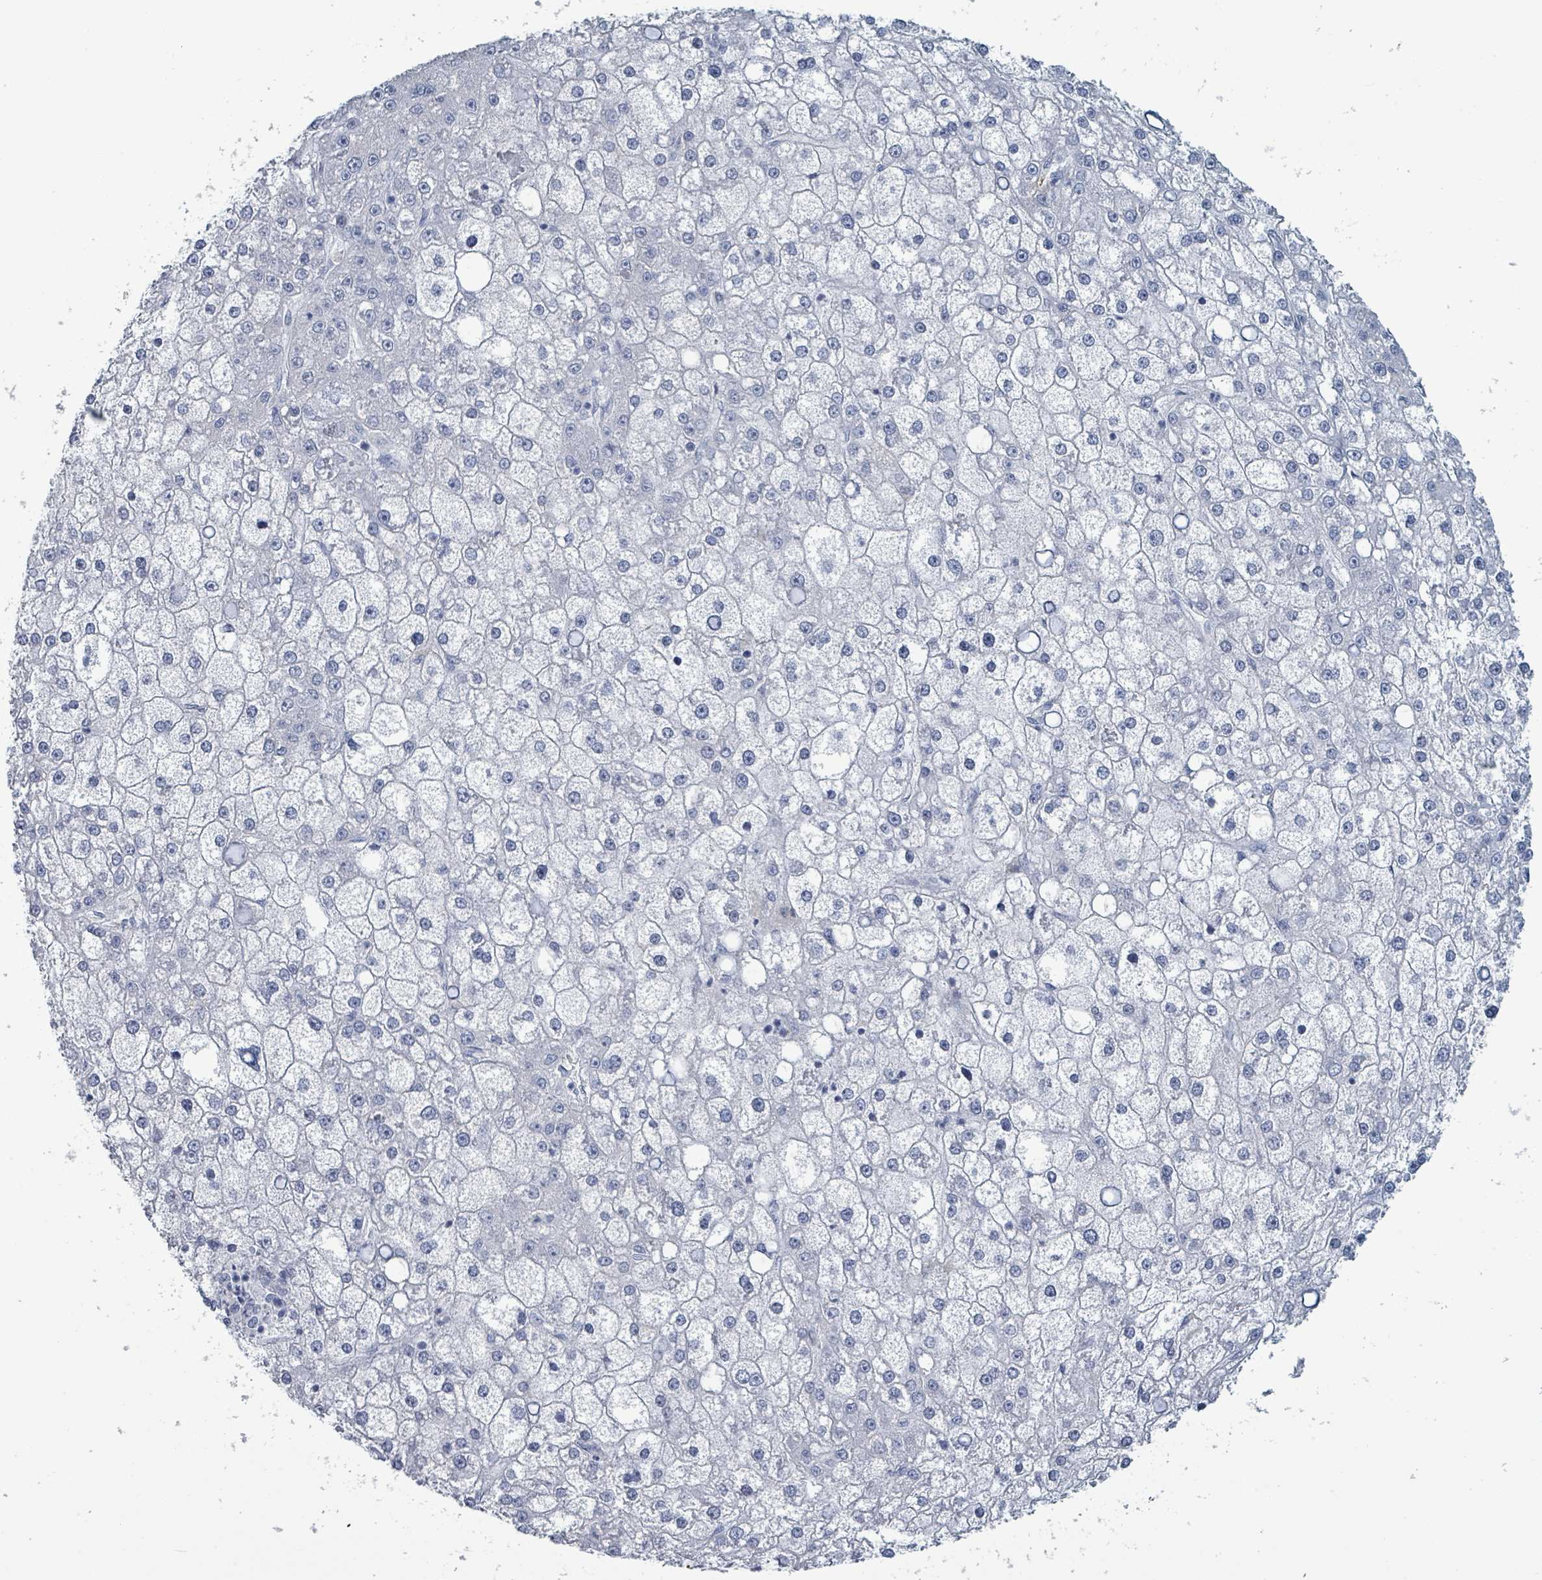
{"staining": {"intensity": "negative", "quantity": "none", "location": "none"}, "tissue": "liver cancer", "cell_type": "Tumor cells", "image_type": "cancer", "snomed": [{"axis": "morphology", "description": "Carcinoma, Hepatocellular, NOS"}, {"axis": "topography", "description": "Liver"}], "caption": "Immunohistochemistry (IHC) micrograph of human liver hepatocellular carcinoma stained for a protein (brown), which displays no expression in tumor cells.", "gene": "VPS13D", "patient": {"sex": "male", "age": 67}}